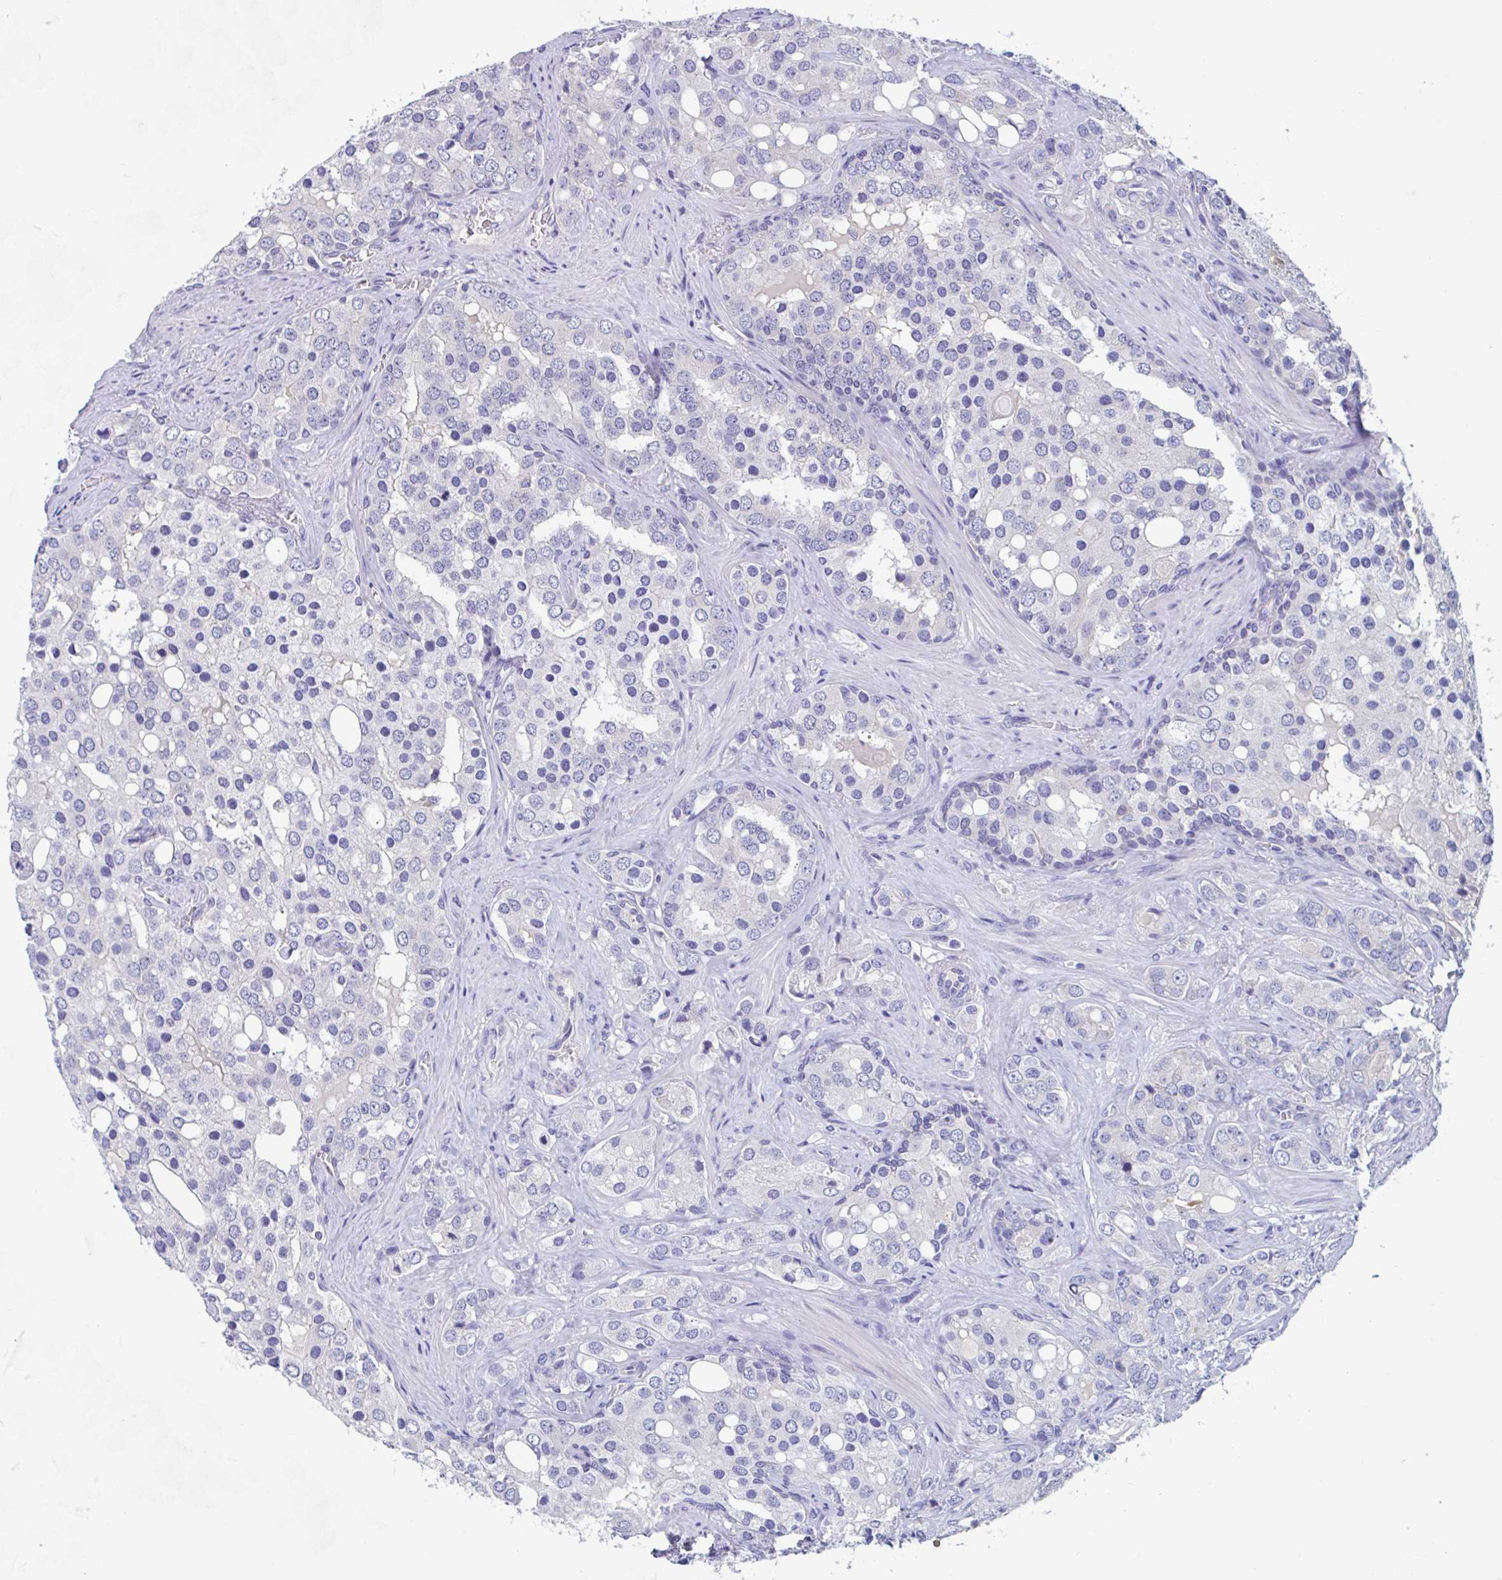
{"staining": {"intensity": "negative", "quantity": "none", "location": "none"}, "tissue": "prostate cancer", "cell_type": "Tumor cells", "image_type": "cancer", "snomed": [{"axis": "morphology", "description": "Adenocarcinoma, High grade"}, {"axis": "topography", "description": "Prostate"}], "caption": "High power microscopy photomicrograph of an immunohistochemistry (IHC) histopathology image of prostate cancer (high-grade adenocarcinoma), revealing no significant staining in tumor cells.", "gene": "UNKL", "patient": {"sex": "male", "age": 67}}